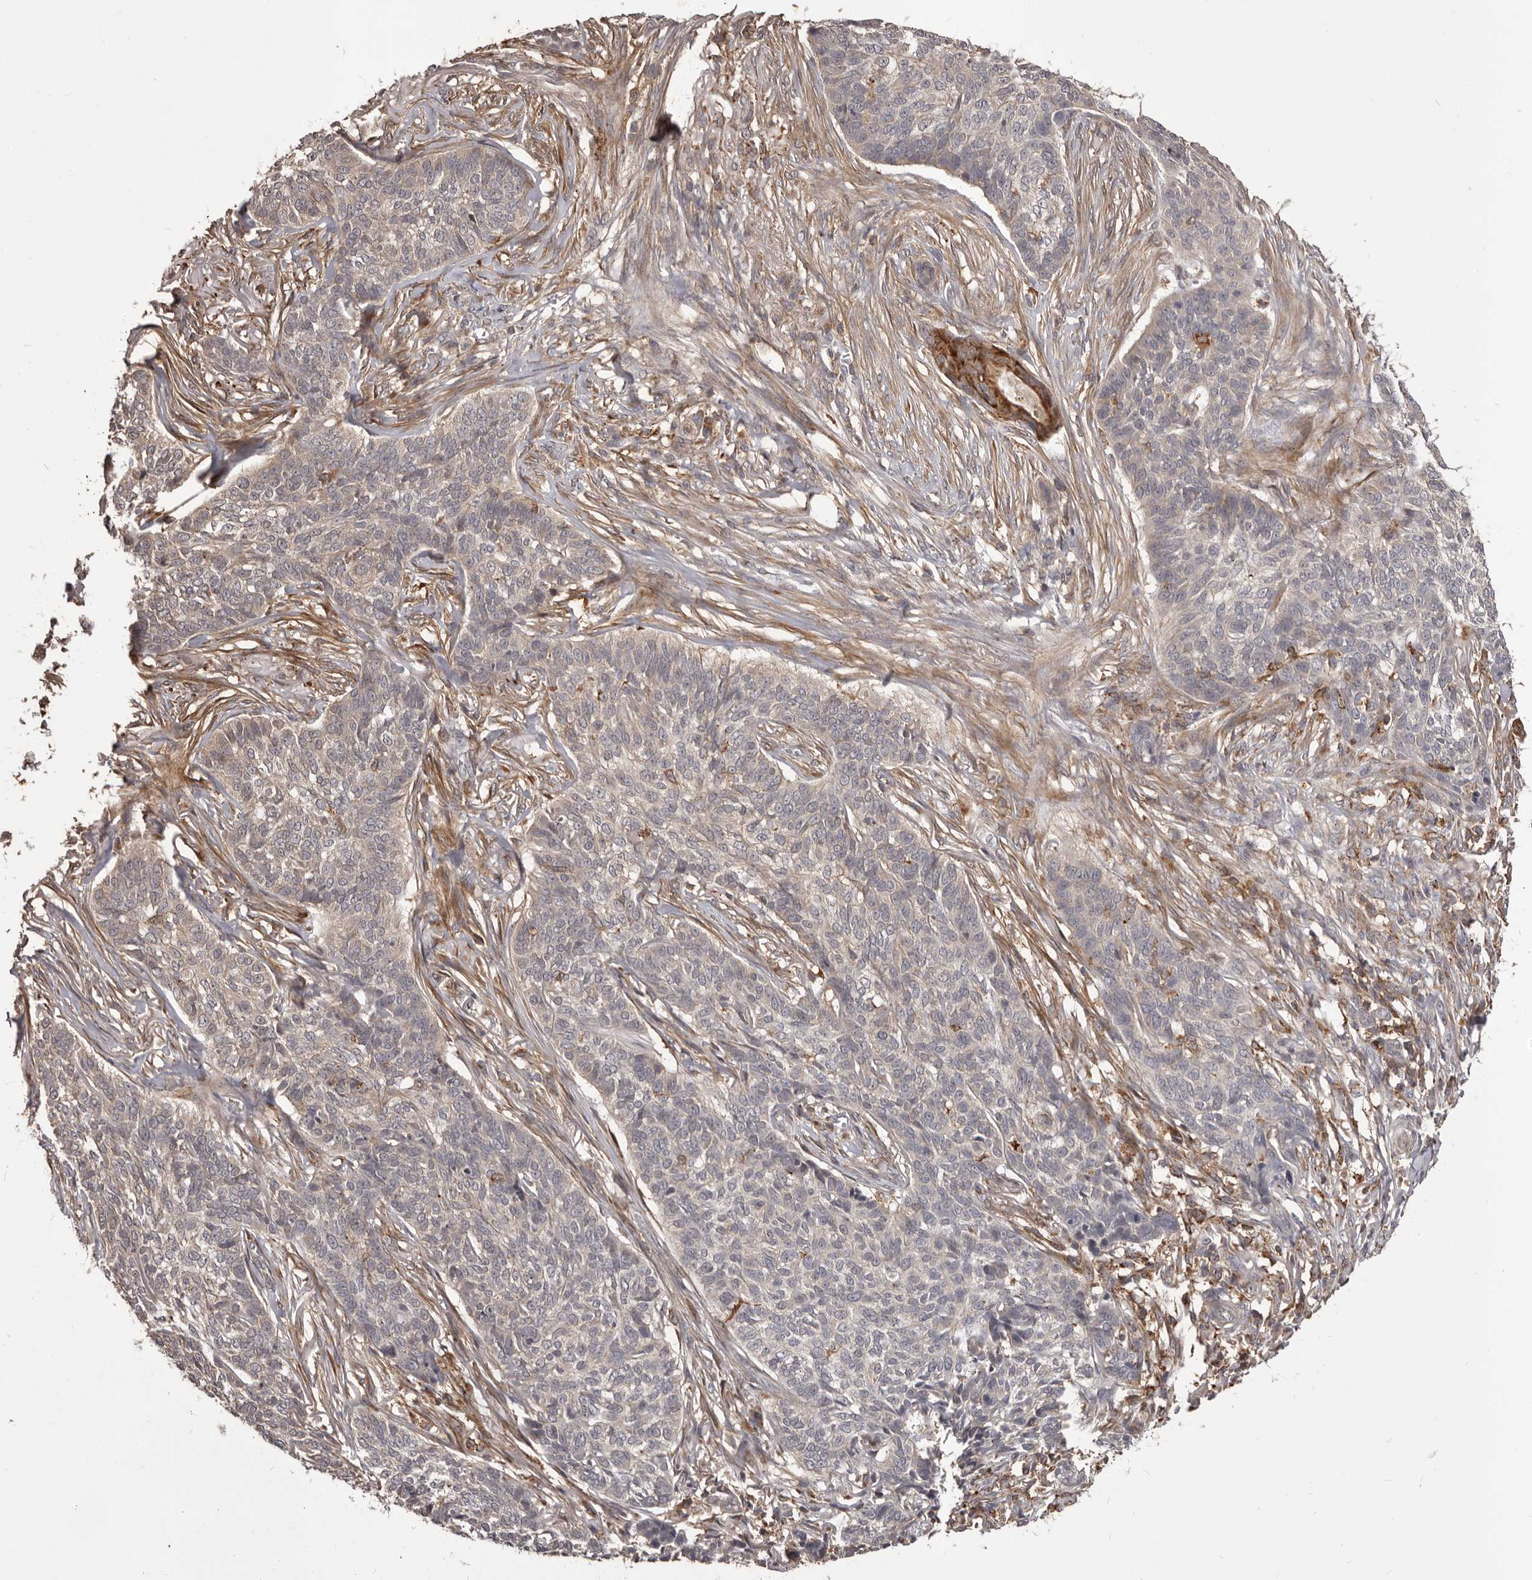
{"staining": {"intensity": "negative", "quantity": "none", "location": "none"}, "tissue": "skin cancer", "cell_type": "Tumor cells", "image_type": "cancer", "snomed": [{"axis": "morphology", "description": "Basal cell carcinoma"}, {"axis": "topography", "description": "Skin"}], "caption": "Immunohistochemistry (IHC) histopathology image of human skin cancer (basal cell carcinoma) stained for a protein (brown), which demonstrates no positivity in tumor cells.", "gene": "GLIPR2", "patient": {"sex": "male", "age": 85}}